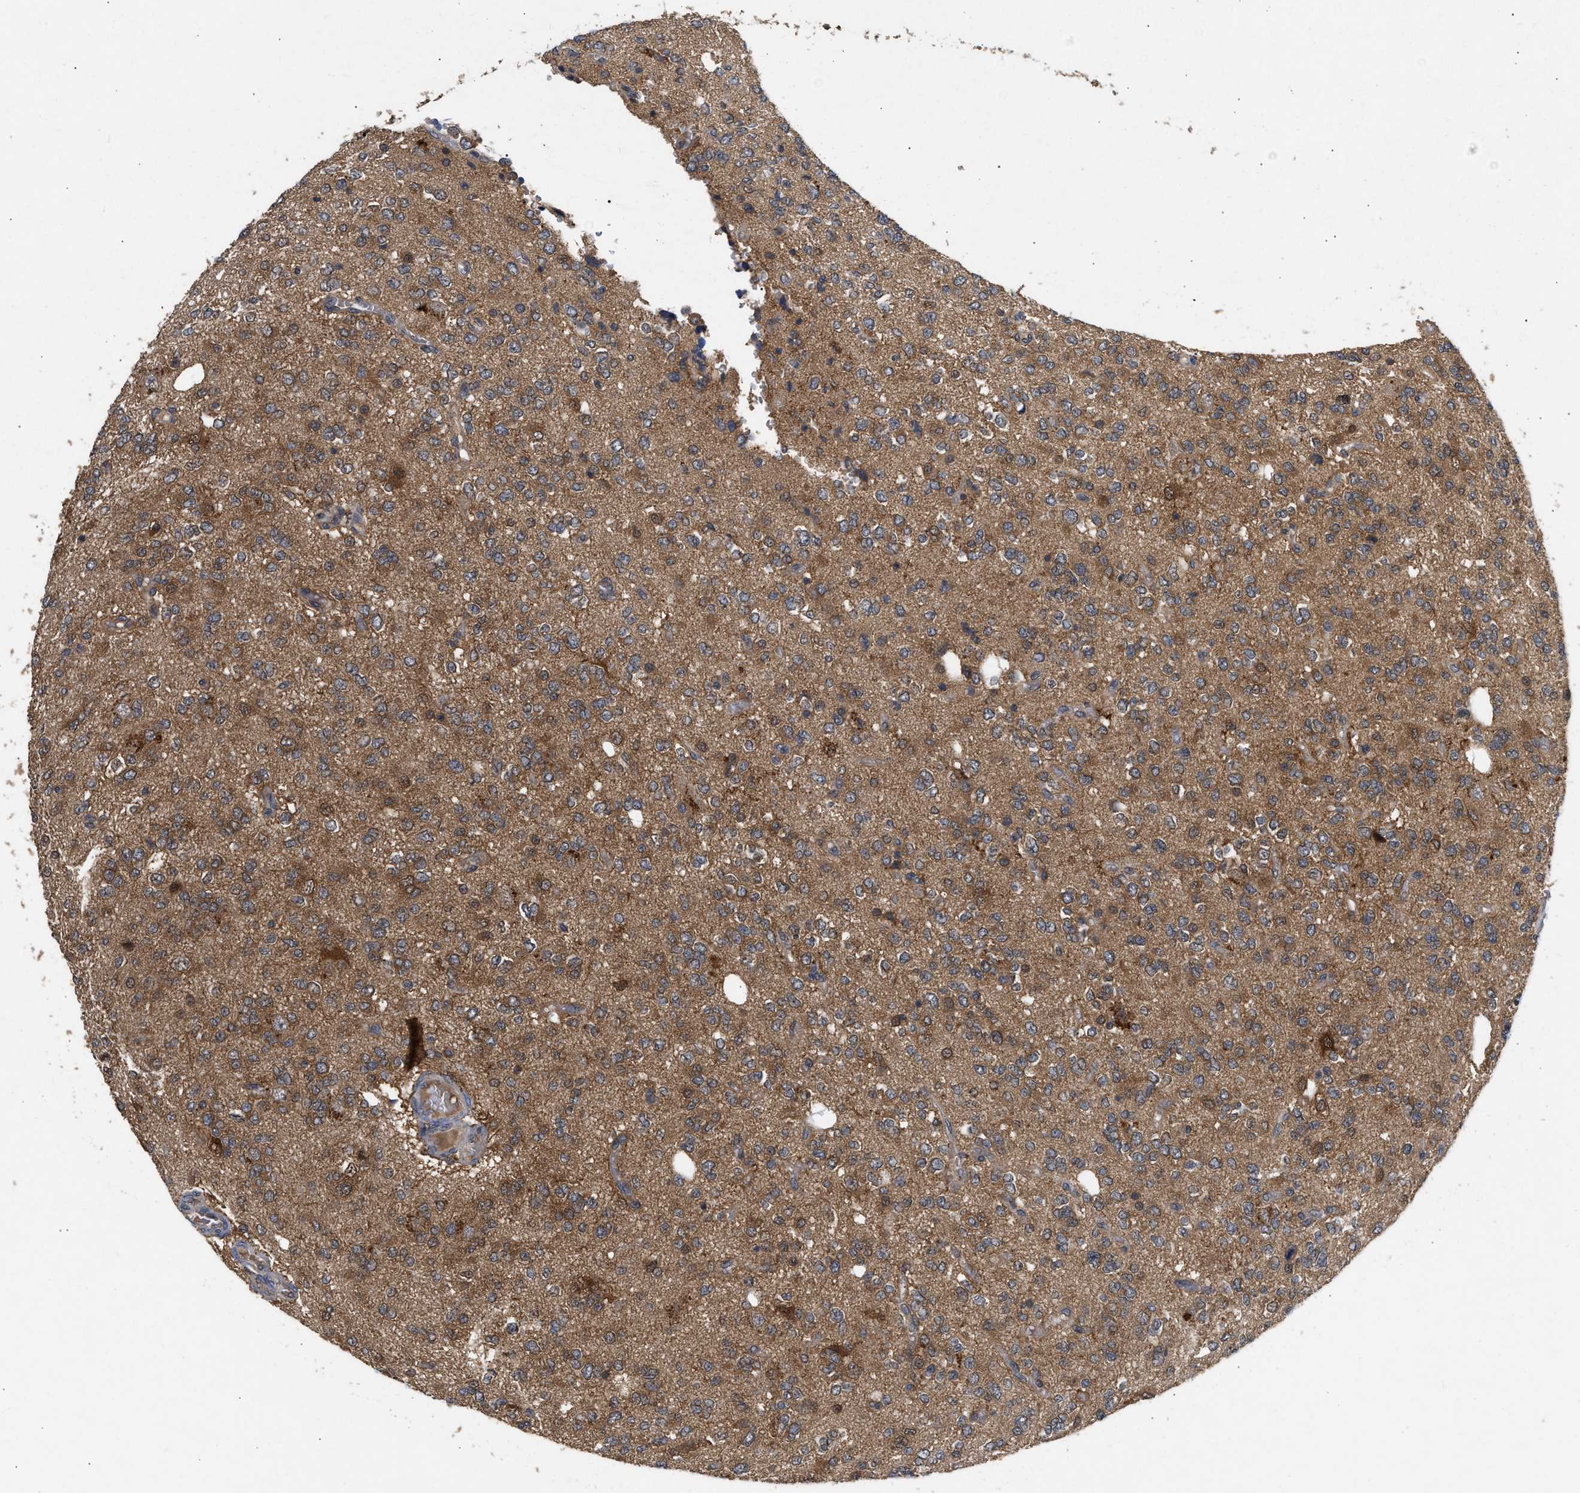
{"staining": {"intensity": "moderate", "quantity": ">75%", "location": "cytoplasmic/membranous"}, "tissue": "glioma", "cell_type": "Tumor cells", "image_type": "cancer", "snomed": [{"axis": "morphology", "description": "Glioma, malignant, Low grade"}, {"axis": "topography", "description": "Brain"}], "caption": "Glioma stained with a brown dye shows moderate cytoplasmic/membranous positive staining in approximately >75% of tumor cells.", "gene": "FITM1", "patient": {"sex": "male", "age": 38}}